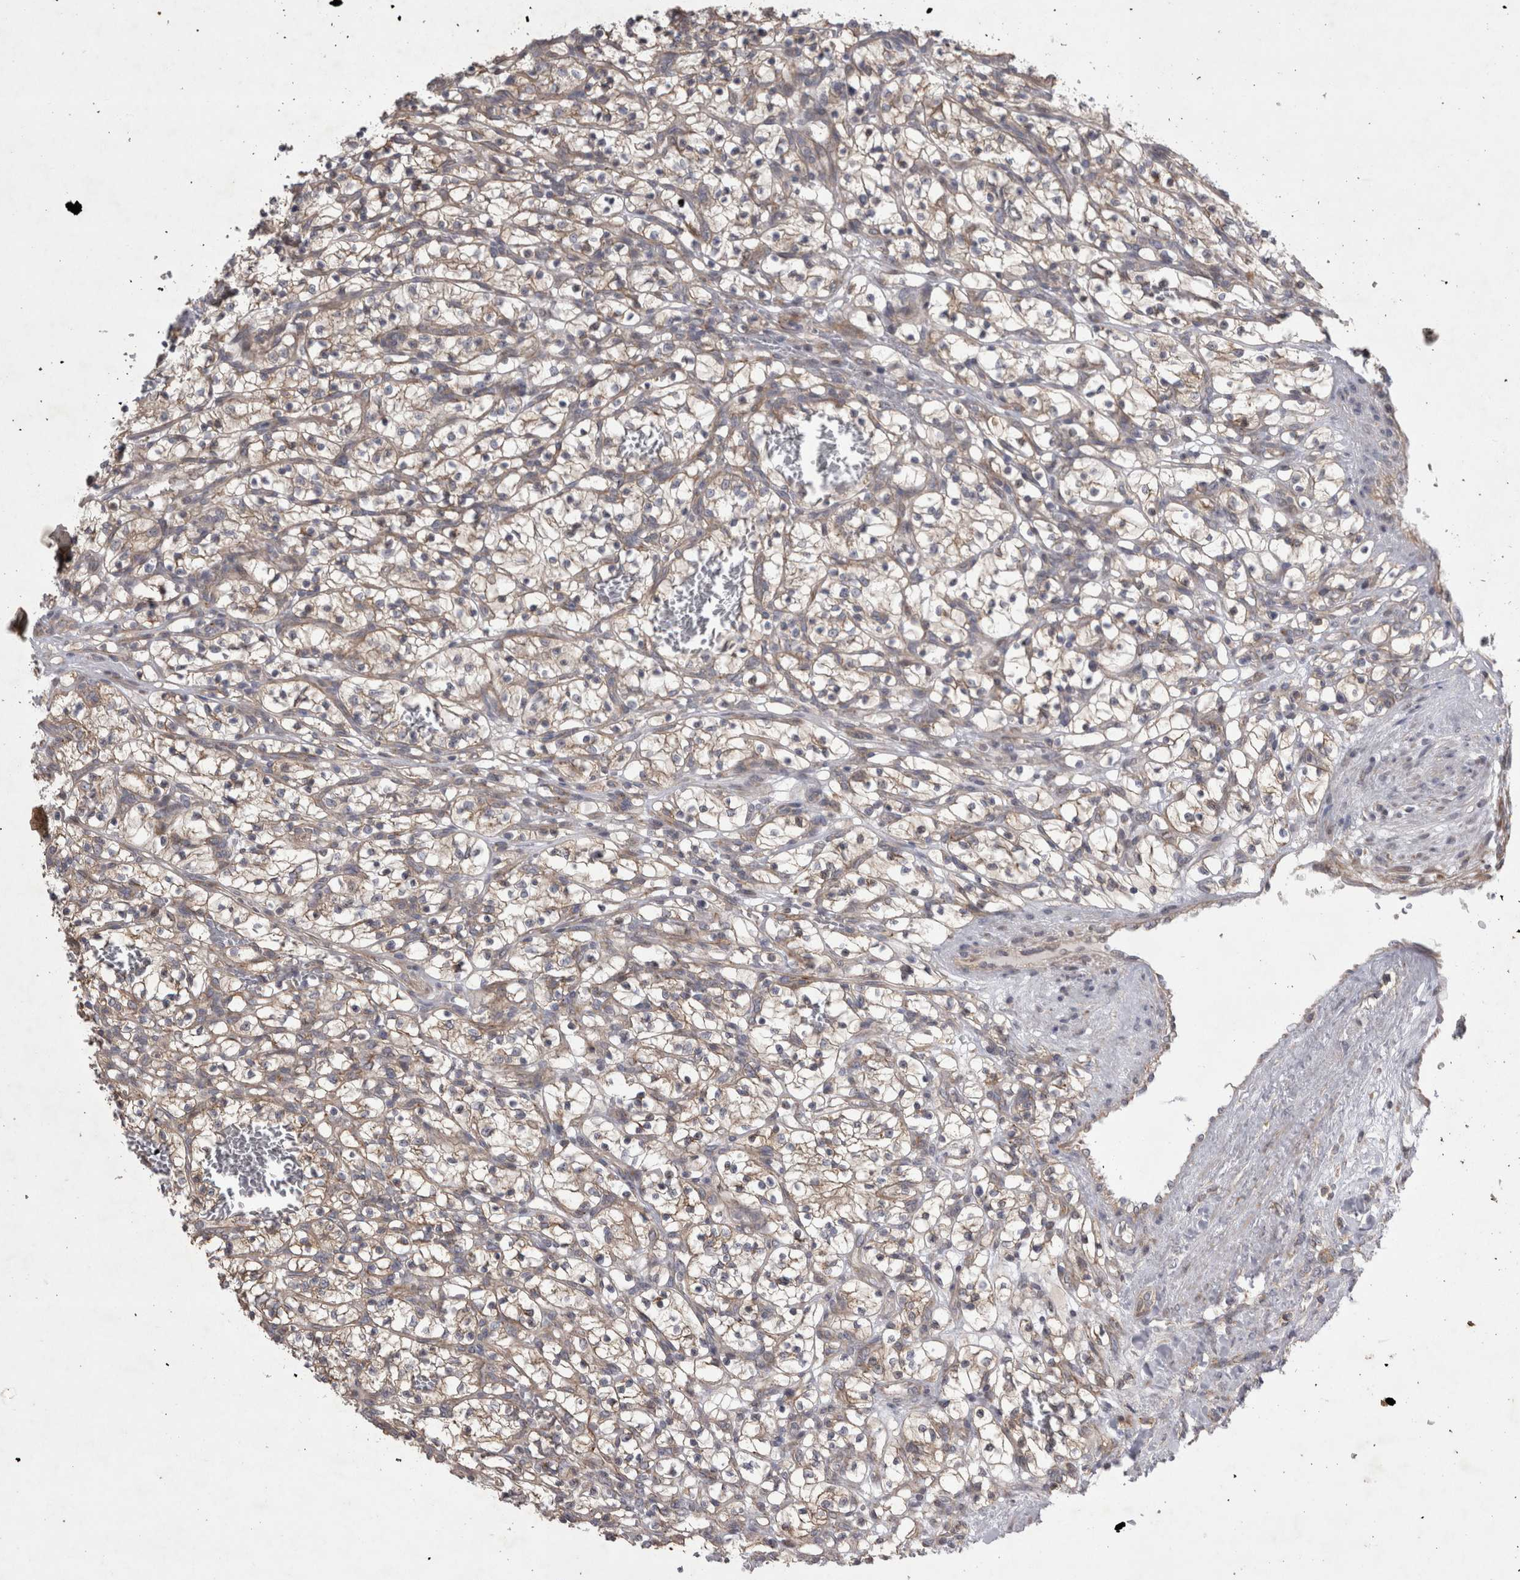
{"staining": {"intensity": "weak", "quantity": "25%-75%", "location": "cytoplasmic/membranous"}, "tissue": "renal cancer", "cell_type": "Tumor cells", "image_type": "cancer", "snomed": [{"axis": "morphology", "description": "Adenocarcinoma, NOS"}, {"axis": "topography", "description": "Kidney"}], "caption": "A high-resolution histopathology image shows IHC staining of renal cancer, which reveals weak cytoplasmic/membranous staining in approximately 25%-75% of tumor cells.", "gene": "TSPOAP1", "patient": {"sex": "female", "age": 57}}